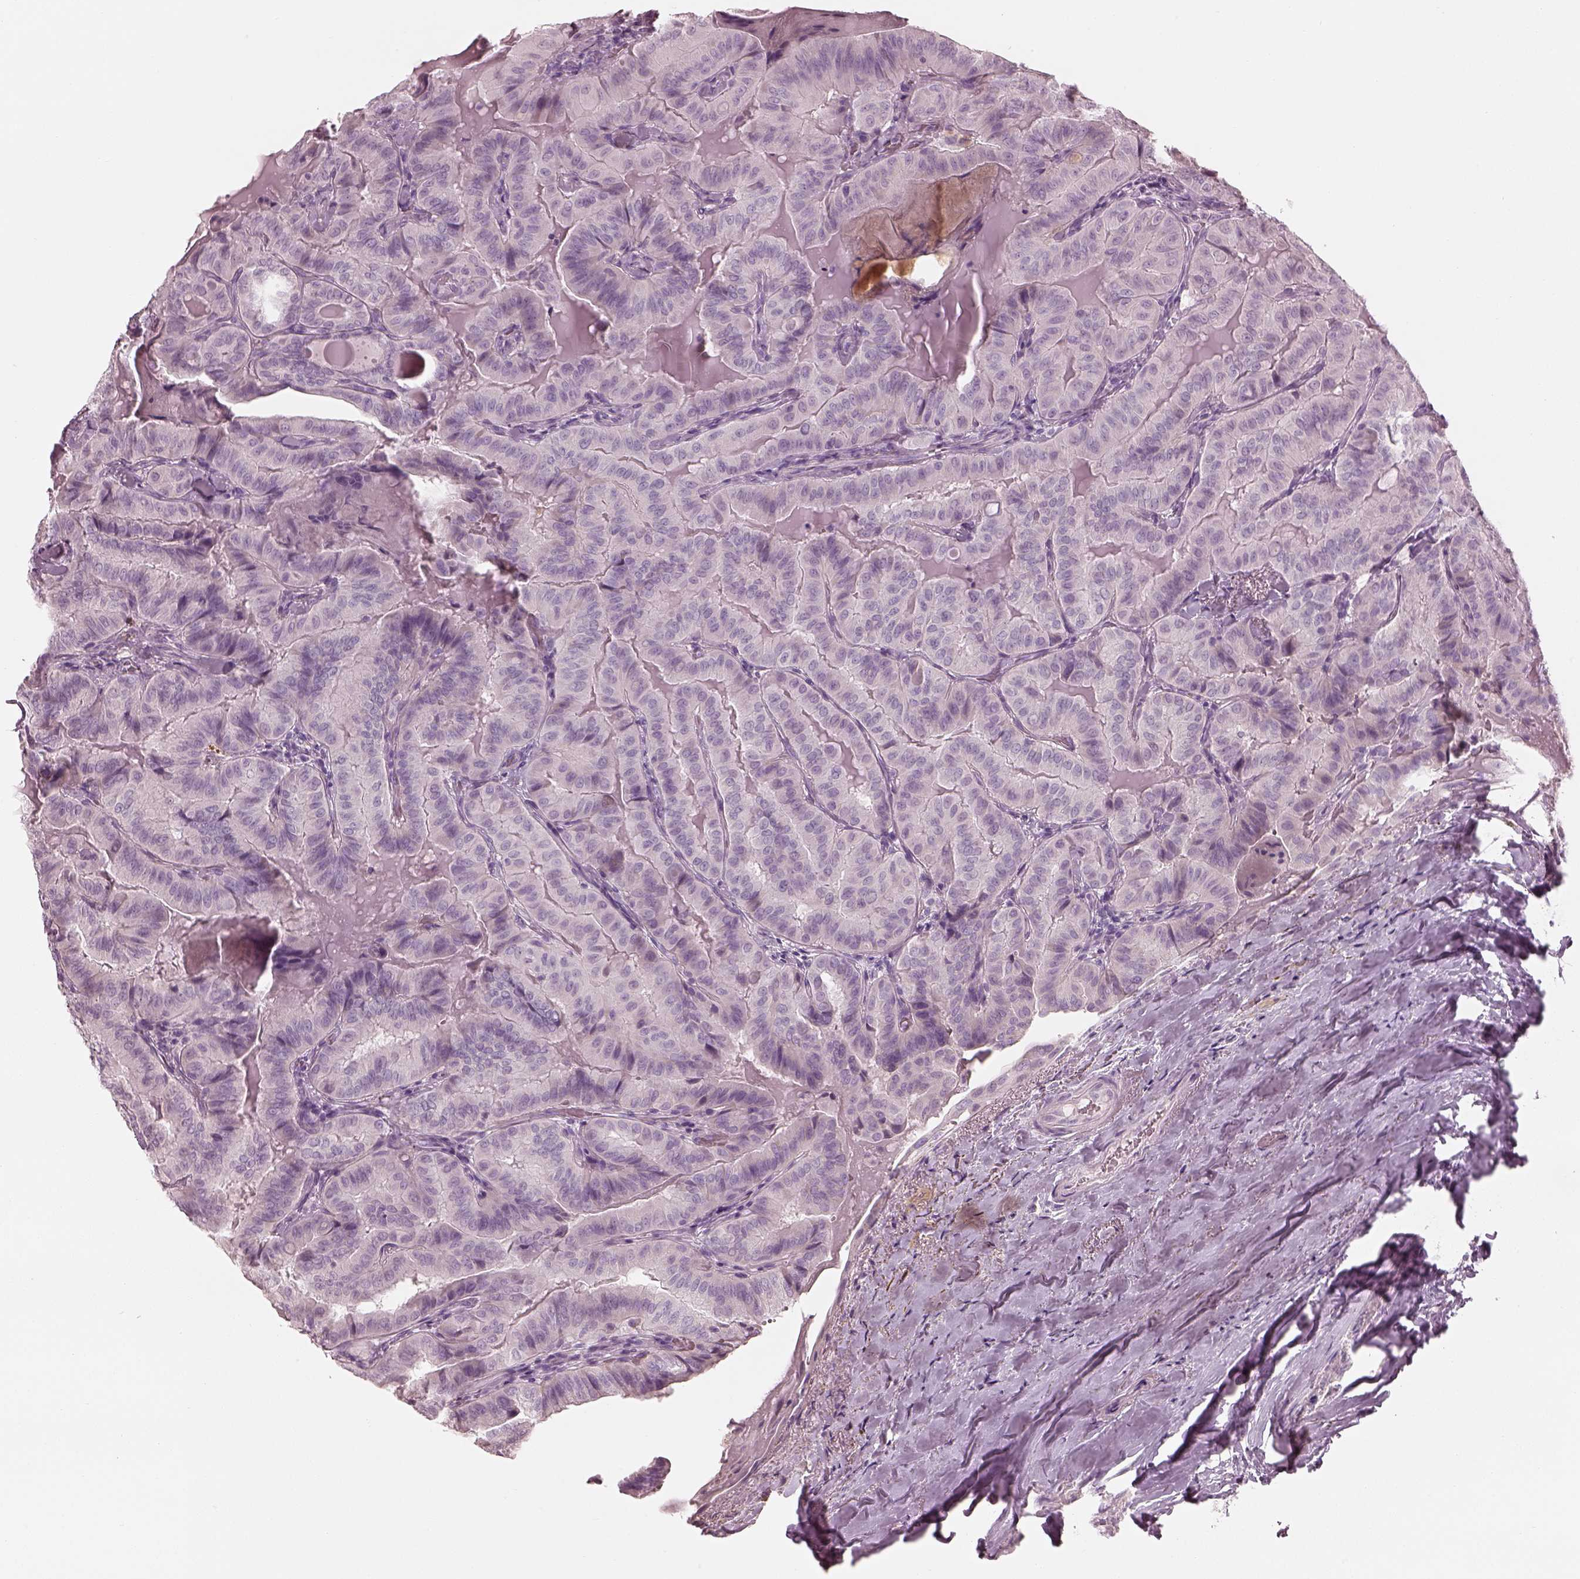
{"staining": {"intensity": "negative", "quantity": "none", "location": "none"}, "tissue": "thyroid cancer", "cell_type": "Tumor cells", "image_type": "cancer", "snomed": [{"axis": "morphology", "description": "Papillary adenocarcinoma, NOS"}, {"axis": "topography", "description": "Thyroid gland"}], "caption": "An IHC photomicrograph of thyroid papillary adenocarcinoma is shown. There is no staining in tumor cells of thyroid papillary adenocarcinoma.", "gene": "RSPH9", "patient": {"sex": "female", "age": 68}}